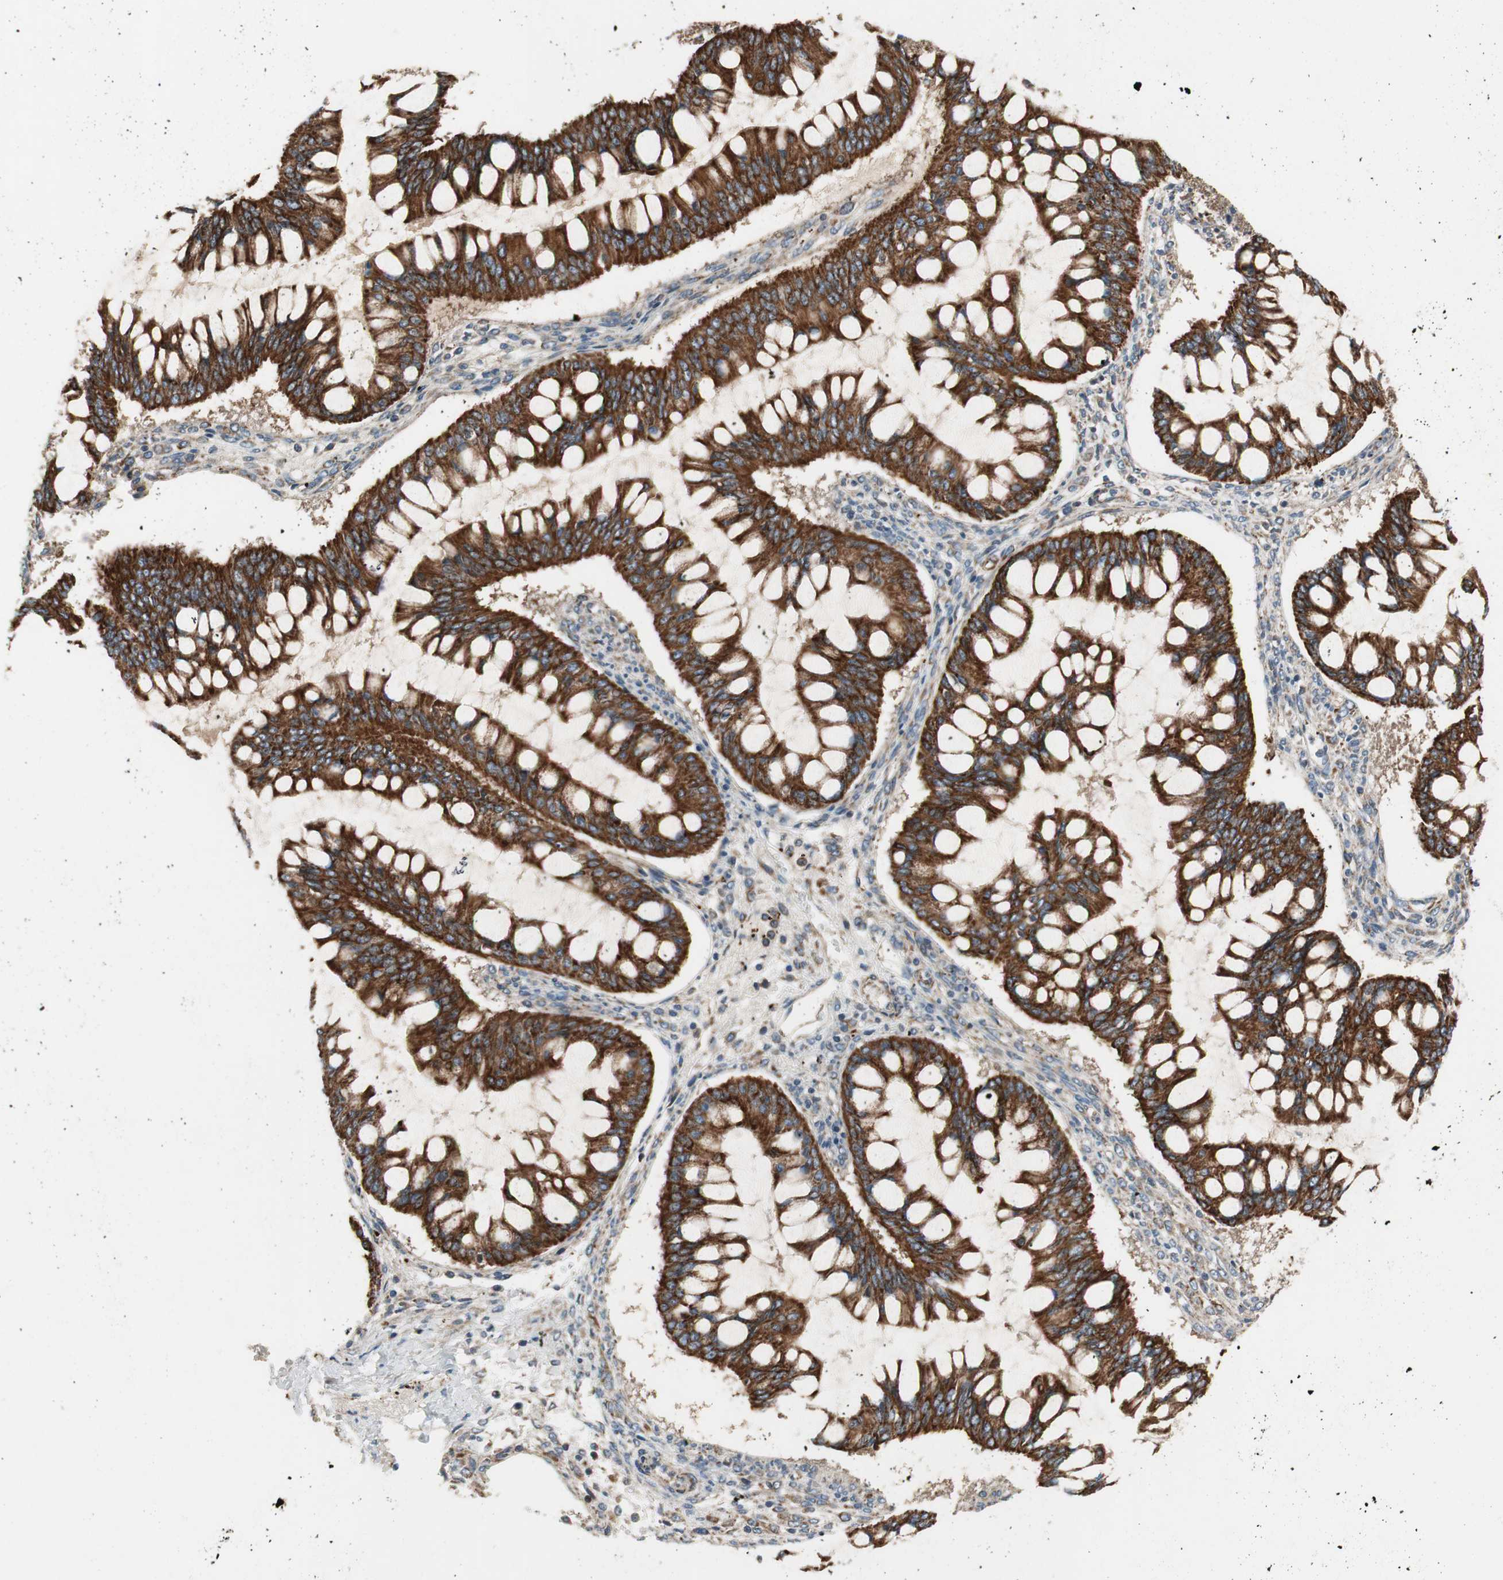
{"staining": {"intensity": "strong", "quantity": ">75%", "location": "cytoplasmic/membranous"}, "tissue": "ovarian cancer", "cell_type": "Tumor cells", "image_type": "cancer", "snomed": [{"axis": "morphology", "description": "Cystadenocarcinoma, mucinous, NOS"}, {"axis": "topography", "description": "Ovary"}], "caption": "Approximately >75% of tumor cells in human ovarian cancer (mucinous cystadenocarcinoma) show strong cytoplasmic/membranous protein staining as visualized by brown immunohistochemical staining.", "gene": "AKAP1", "patient": {"sex": "female", "age": 73}}